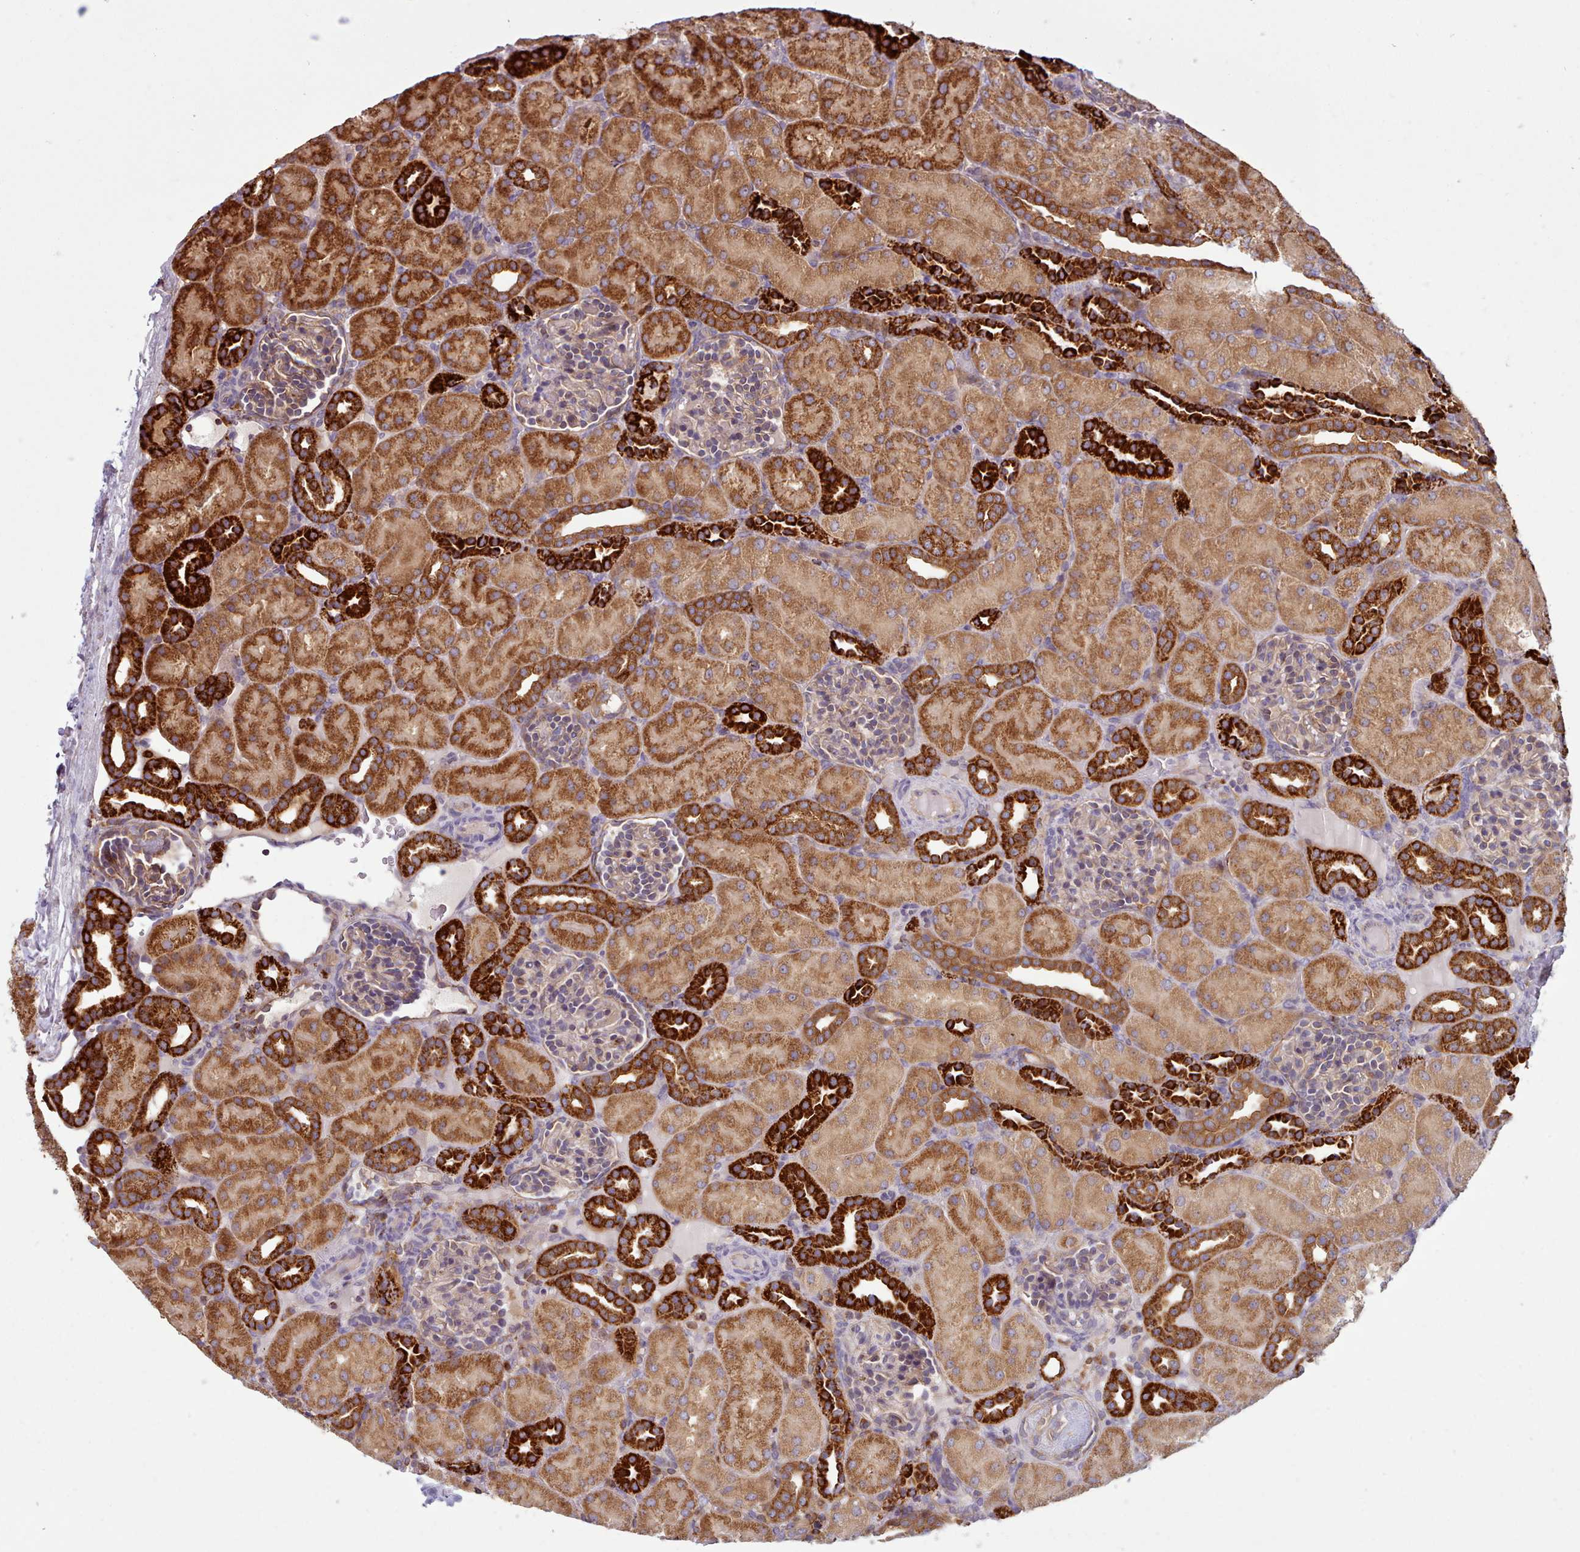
{"staining": {"intensity": "moderate", "quantity": "<25%", "location": "cytoplasmic/membranous"}, "tissue": "kidney", "cell_type": "Cells in glomeruli", "image_type": "normal", "snomed": [{"axis": "morphology", "description": "Normal tissue, NOS"}, {"axis": "topography", "description": "Kidney"}], "caption": "Kidney stained for a protein reveals moderate cytoplasmic/membranous positivity in cells in glomeruli.", "gene": "CRYBG1", "patient": {"sex": "male", "age": 1}}